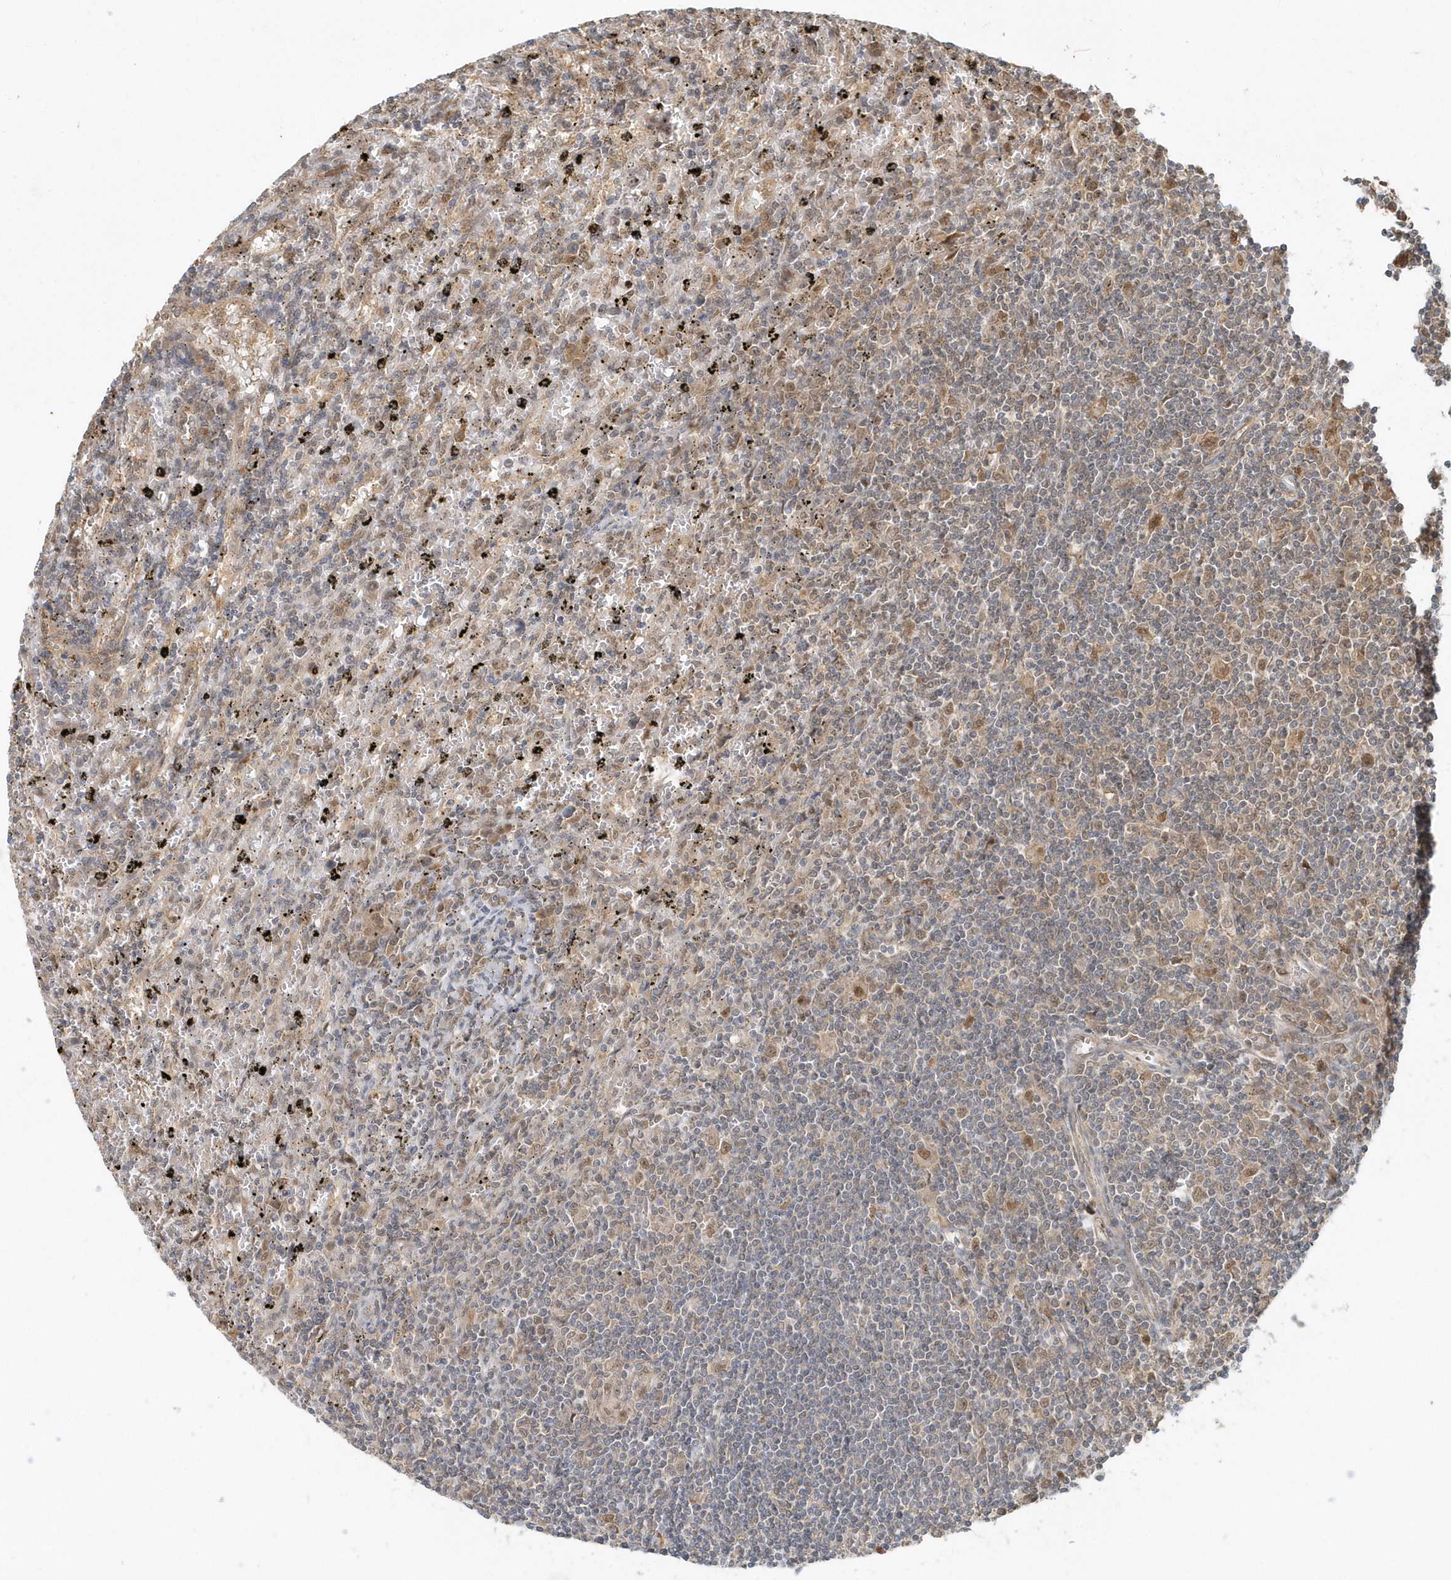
{"staining": {"intensity": "moderate", "quantity": "<25%", "location": "cytoplasmic/membranous,nuclear"}, "tissue": "lymphoma", "cell_type": "Tumor cells", "image_type": "cancer", "snomed": [{"axis": "morphology", "description": "Malignant lymphoma, non-Hodgkin's type, Low grade"}, {"axis": "topography", "description": "Spleen"}], "caption": "Protein expression analysis of lymphoma reveals moderate cytoplasmic/membranous and nuclear expression in about <25% of tumor cells.", "gene": "PSMD6", "patient": {"sex": "male", "age": 76}}